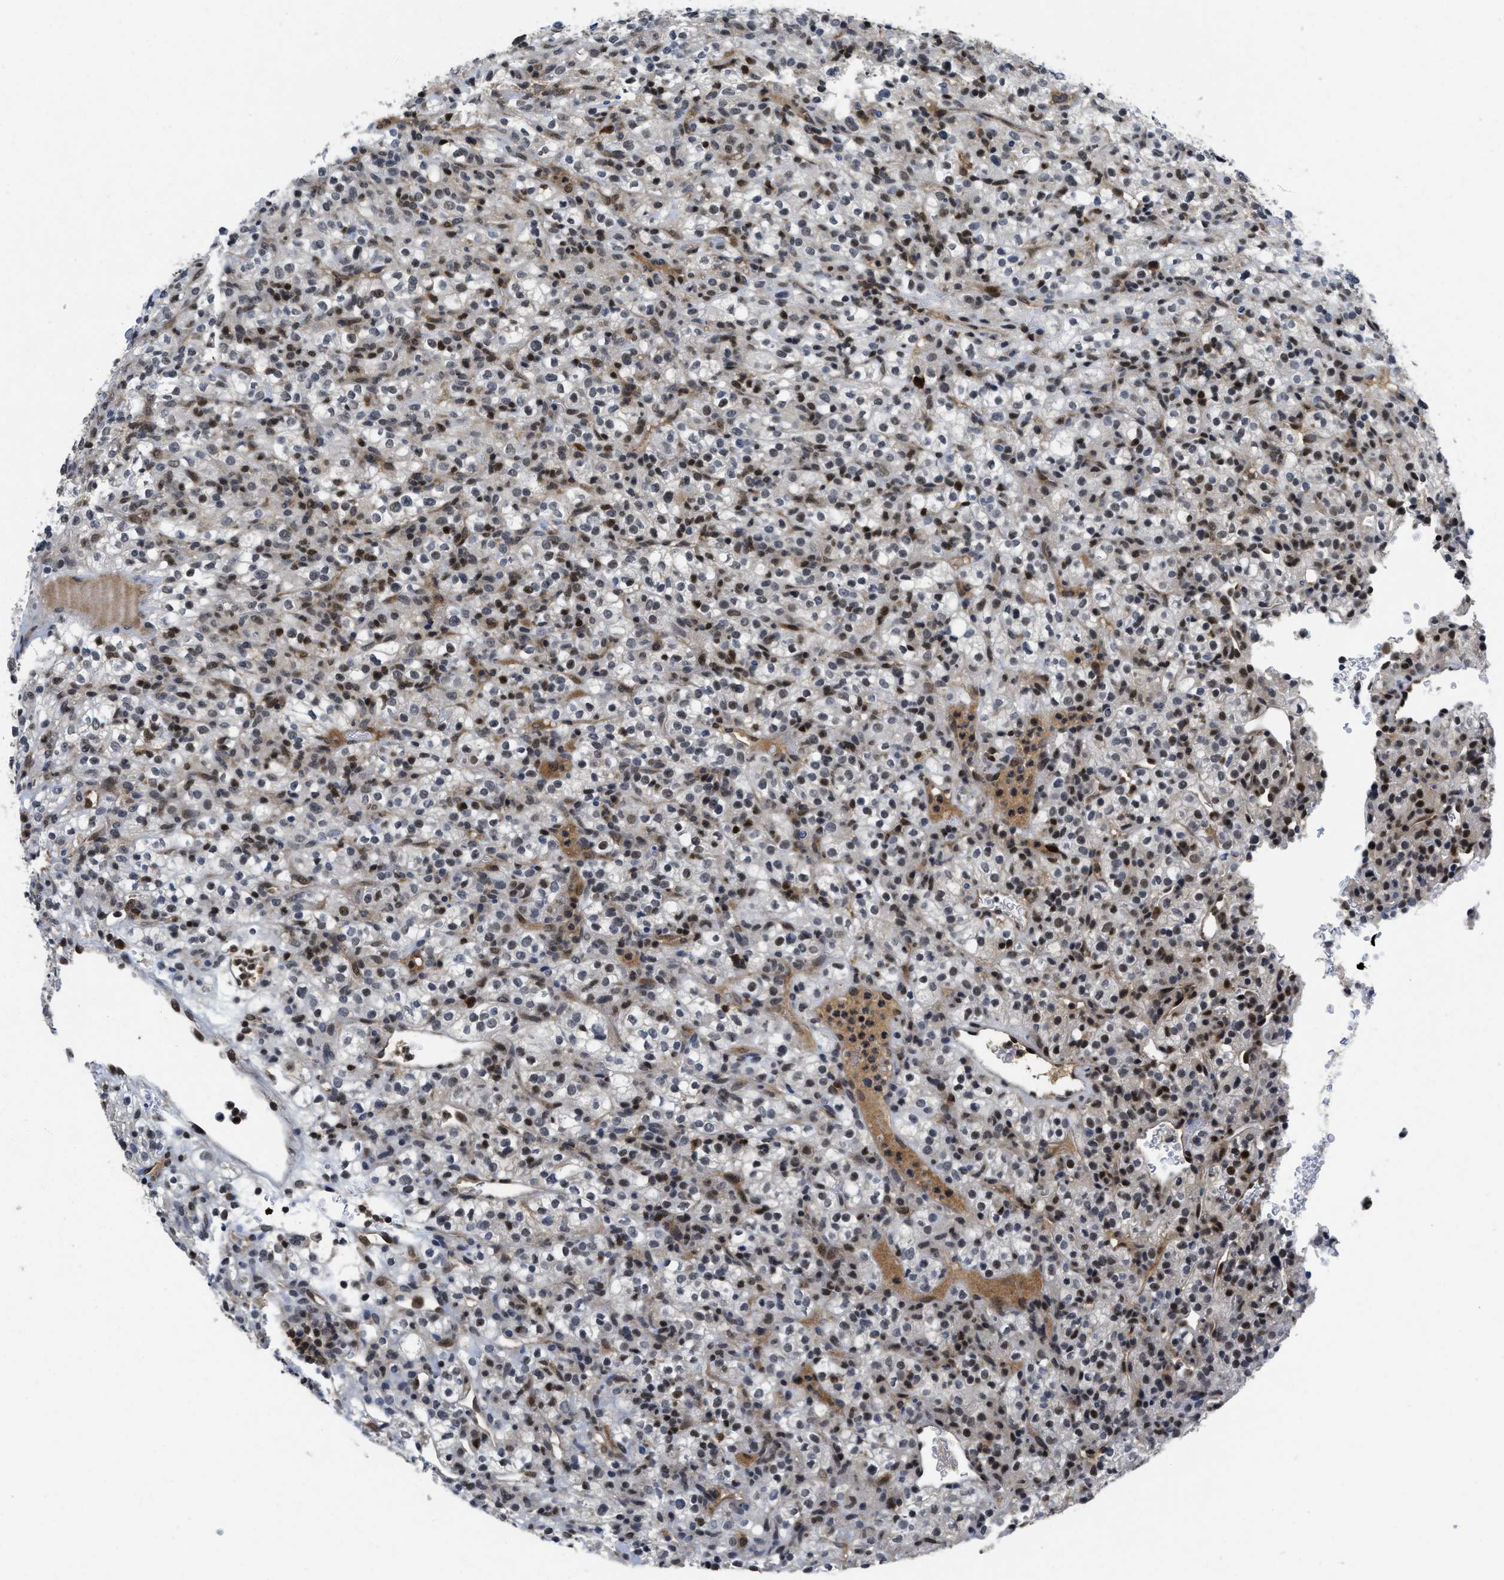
{"staining": {"intensity": "weak", "quantity": "25%-75%", "location": "nuclear"}, "tissue": "renal cancer", "cell_type": "Tumor cells", "image_type": "cancer", "snomed": [{"axis": "morphology", "description": "Normal tissue, NOS"}, {"axis": "morphology", "description": "Adenocarcinoma, NOS"}, {"axis": "topography", "description": "Kidney"}], "caption": "A brown stain shows weak nuclear positivity of a protein in human adenocarcinoma (renal) tumor cells.", "gene": "HIF1A", "patient": {"sex": "female", "age": 72}}